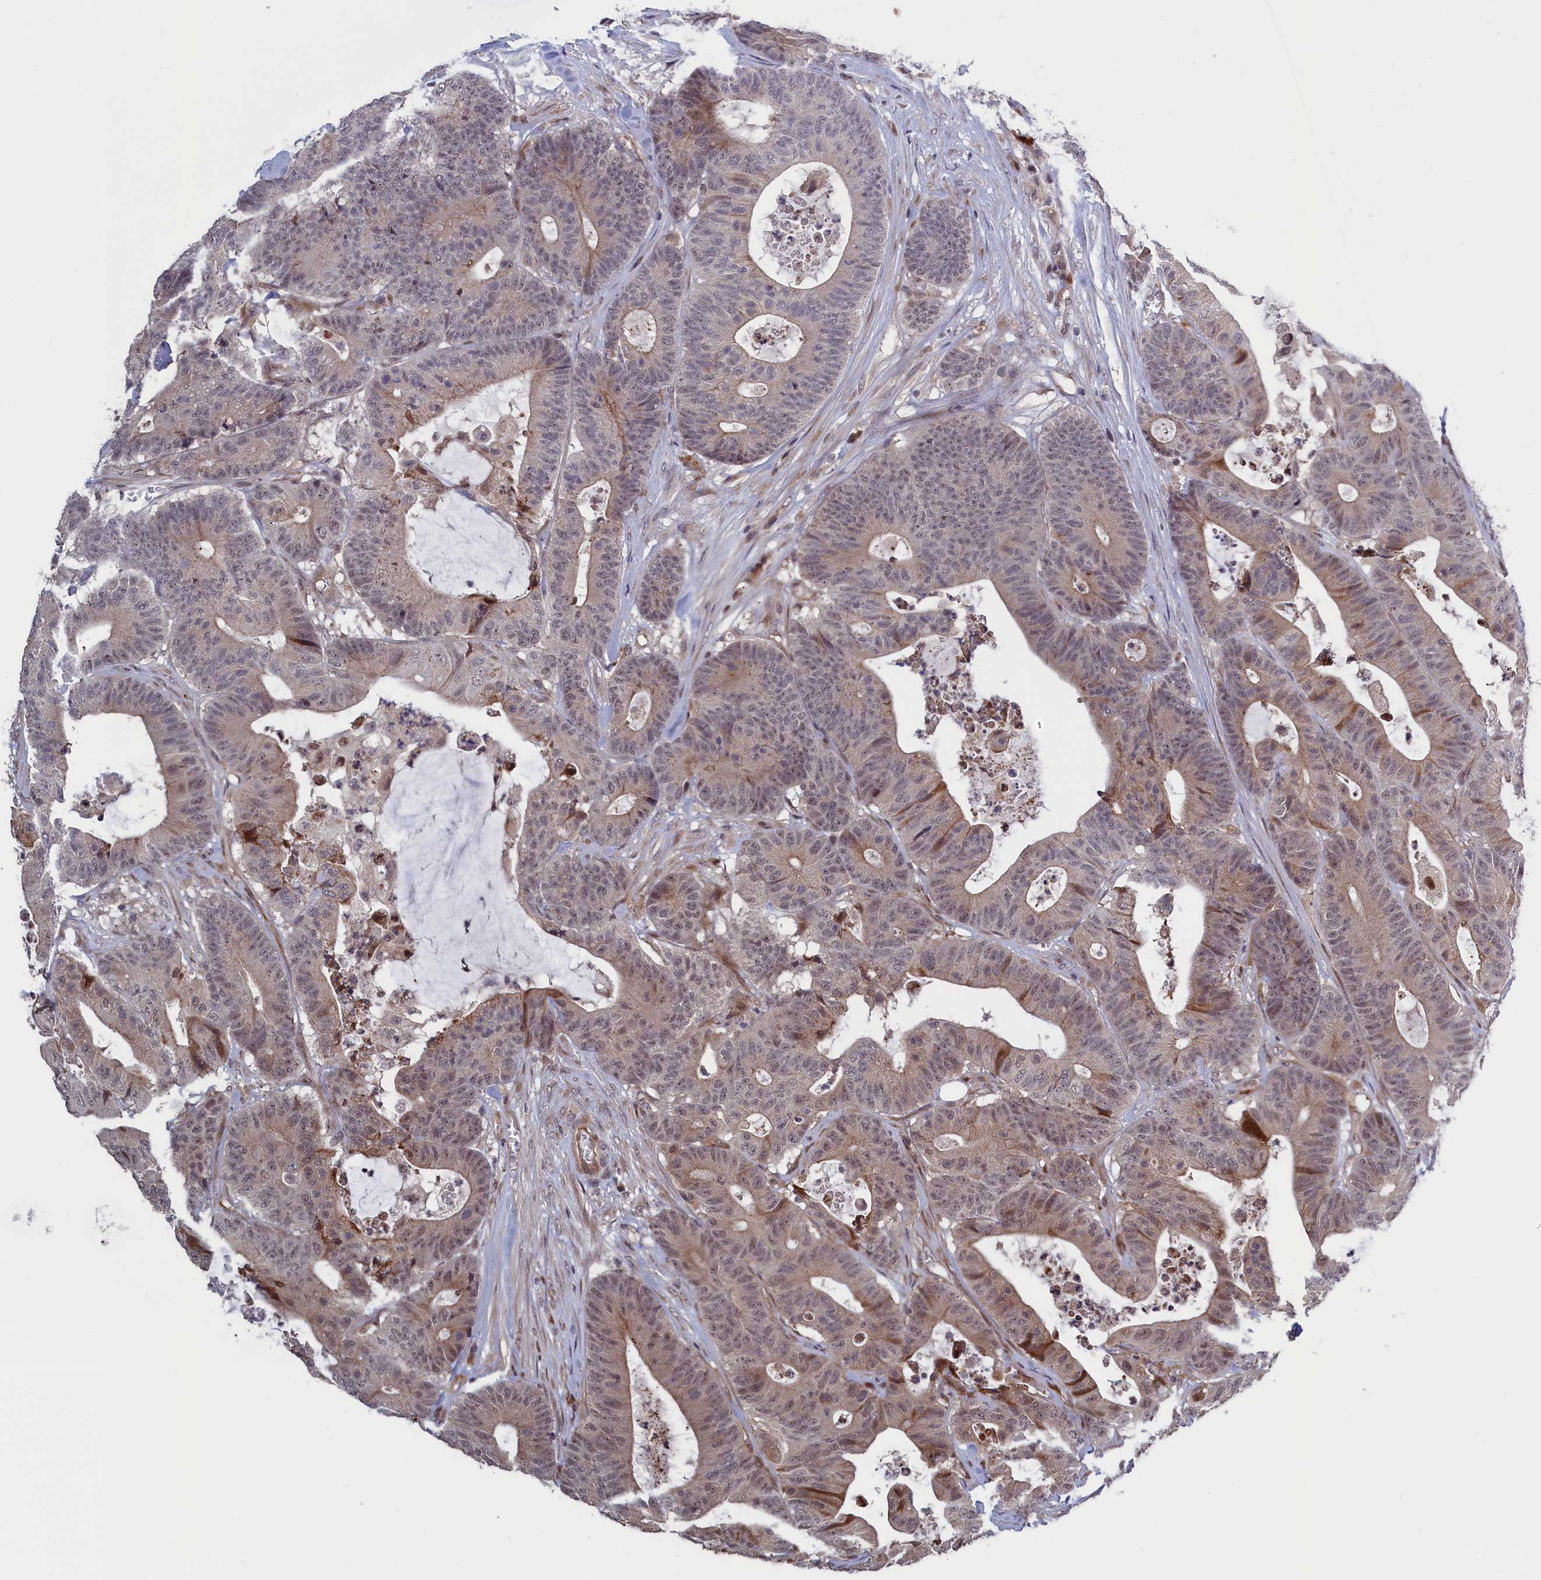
{"staining": {"intensity": "moderate", "quantity": "<25%", "location": "cytoplasmic/membranous,nuclear"}, "tissue": "colorectal cancer", "cell_type": "Tumor cells", "image_type": "cancer", "snomed": [{"axis": "morphology", "description": "Adenocarcinoma, NOS"}, {"axis": "topography", "description": "Colon"}], "caption": "Colorectal cancer (adenocarcinoma) was stained to show a protein in brown. There is low levels of moderate cytoplasmic/membranous and nuclear positivity in approximately <25% of tumor cells.", "gene": "LSG1", "patient": {"sex": "female", "age": 84}}